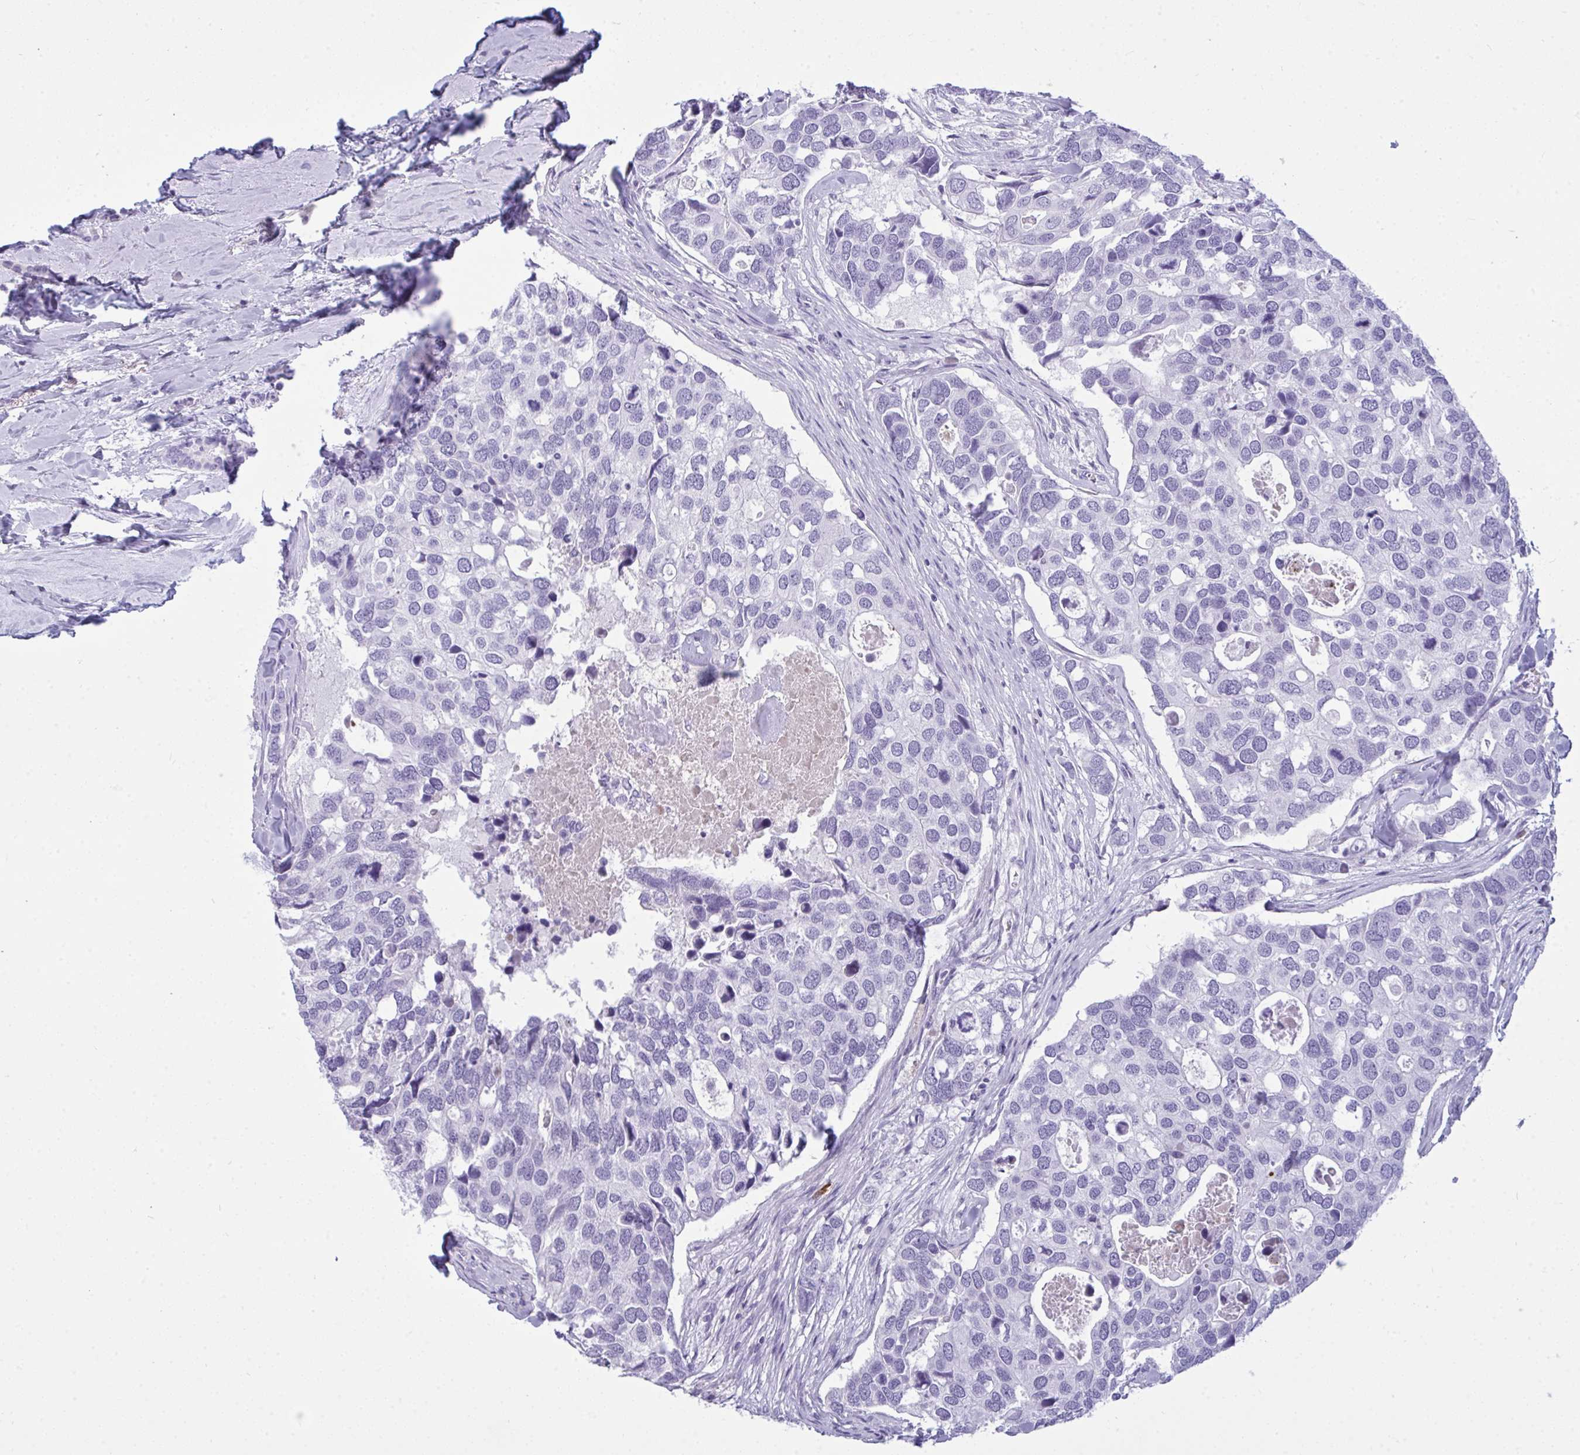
{"staining": {"intensity": "negative", "quantity": "none", "location": "none"}, "tissue": "breast cancer", "cell_type": "Tumor cells", "image_type": "cancer", "snomed": [{"axis": "morphology", "description": "Duct carcinoma"}, {"axis": "topography", "description": "Breast"}], "caption": "Immunohistochemical staining of human invasive ductal carcinoma (breast) demonstrates no significant staining in tumor cells.", "gene": "ARHGAP42", "patient": {"sex": "female", "age": 83}}